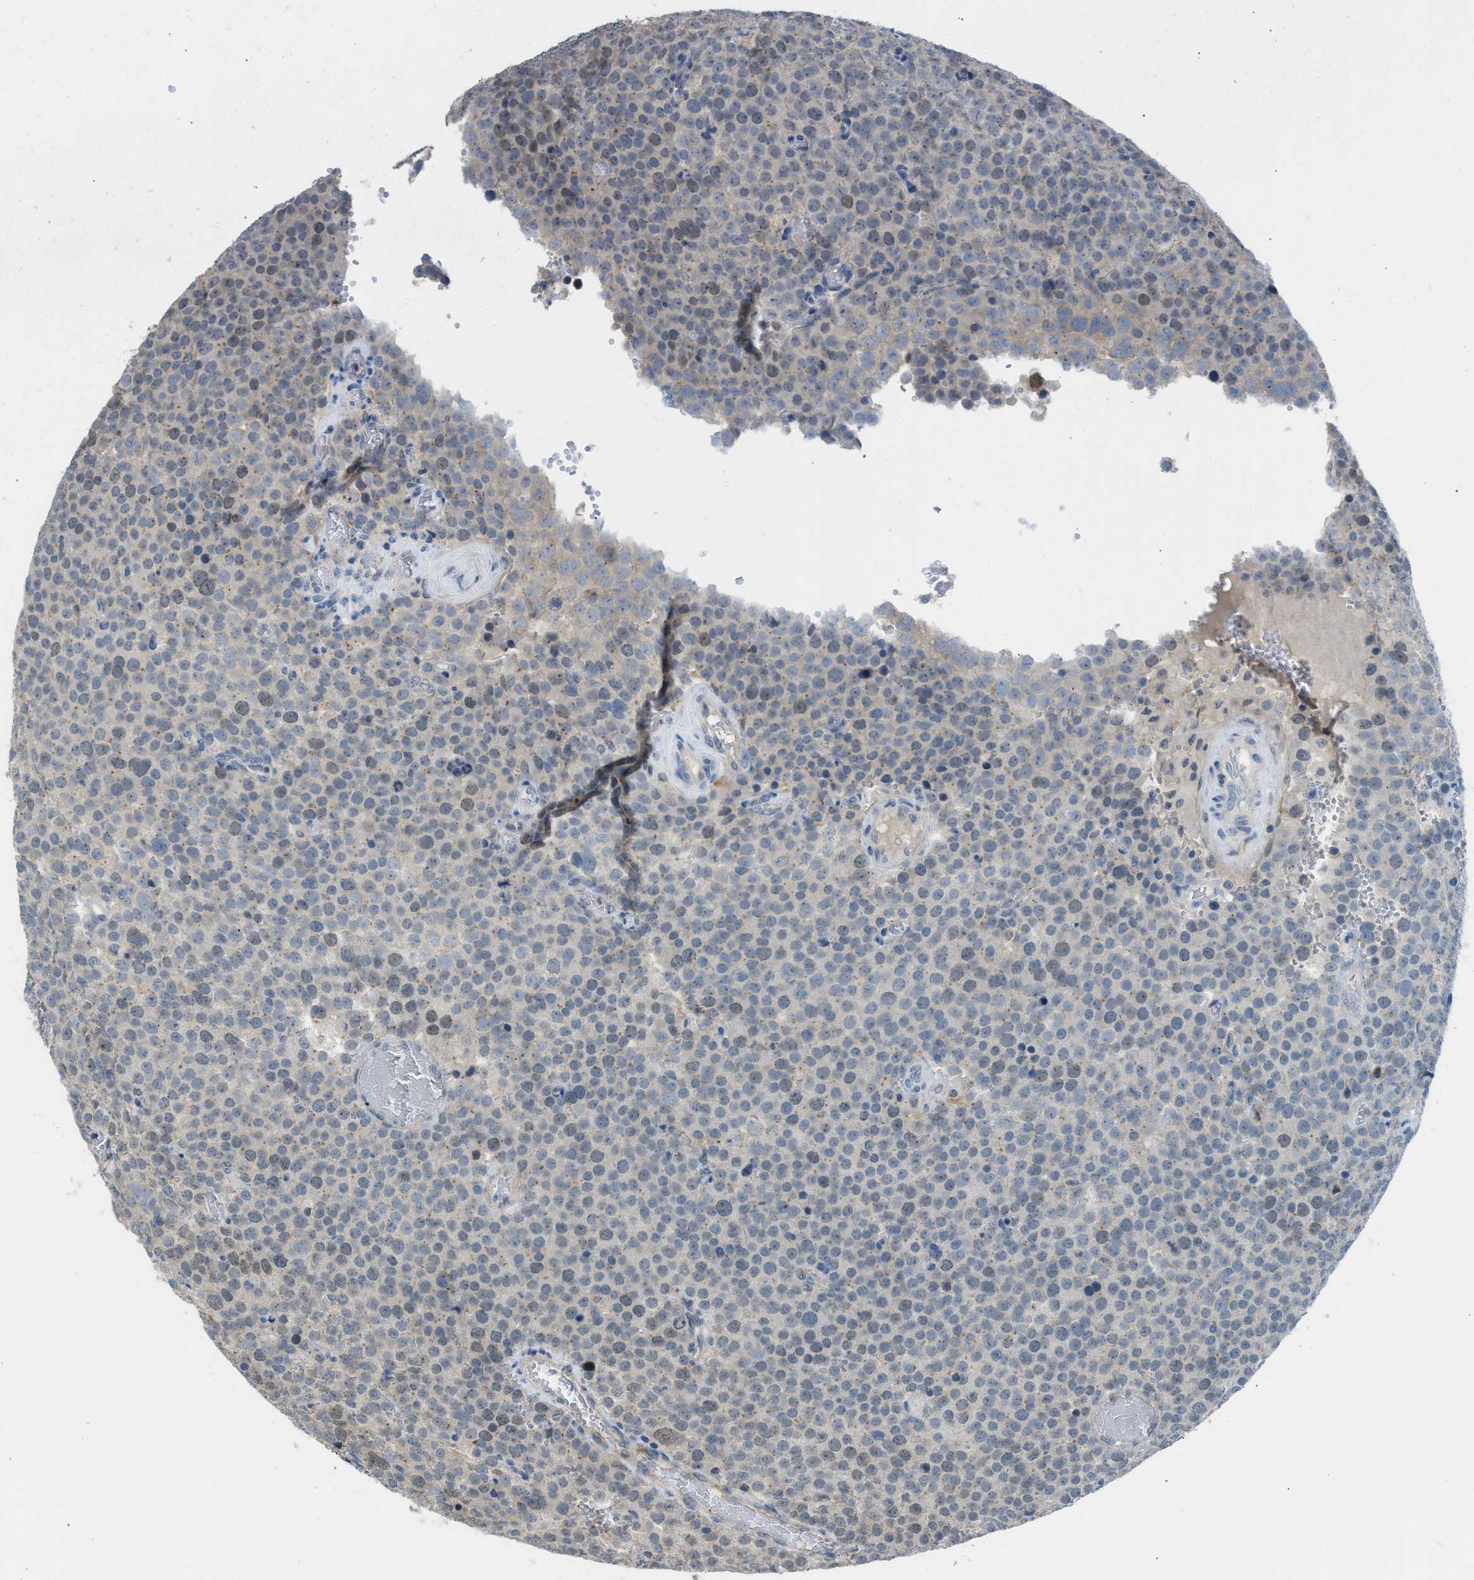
{"staining": {"intensity": "weak", "quantity": "<25%", "location": "nuclear"}, "tissue": "testis cancer", "cell_type": "Tumor cells", "image_type": "cancer", "snomed": [{"axis": "morphology", "description": "Normal tissue, NOS"}, {"axis": "morphology", "description": "Seminoma, NOS"}, {"axis": "topography", "description": "Testis"}], "caption": "This is an immunohistochemistry (IHC) histopathology image of testis cancer. There is no positivity in tumor cells.", "gene": "TTBK2", "patient": {"sex": "male", "age": 71}}